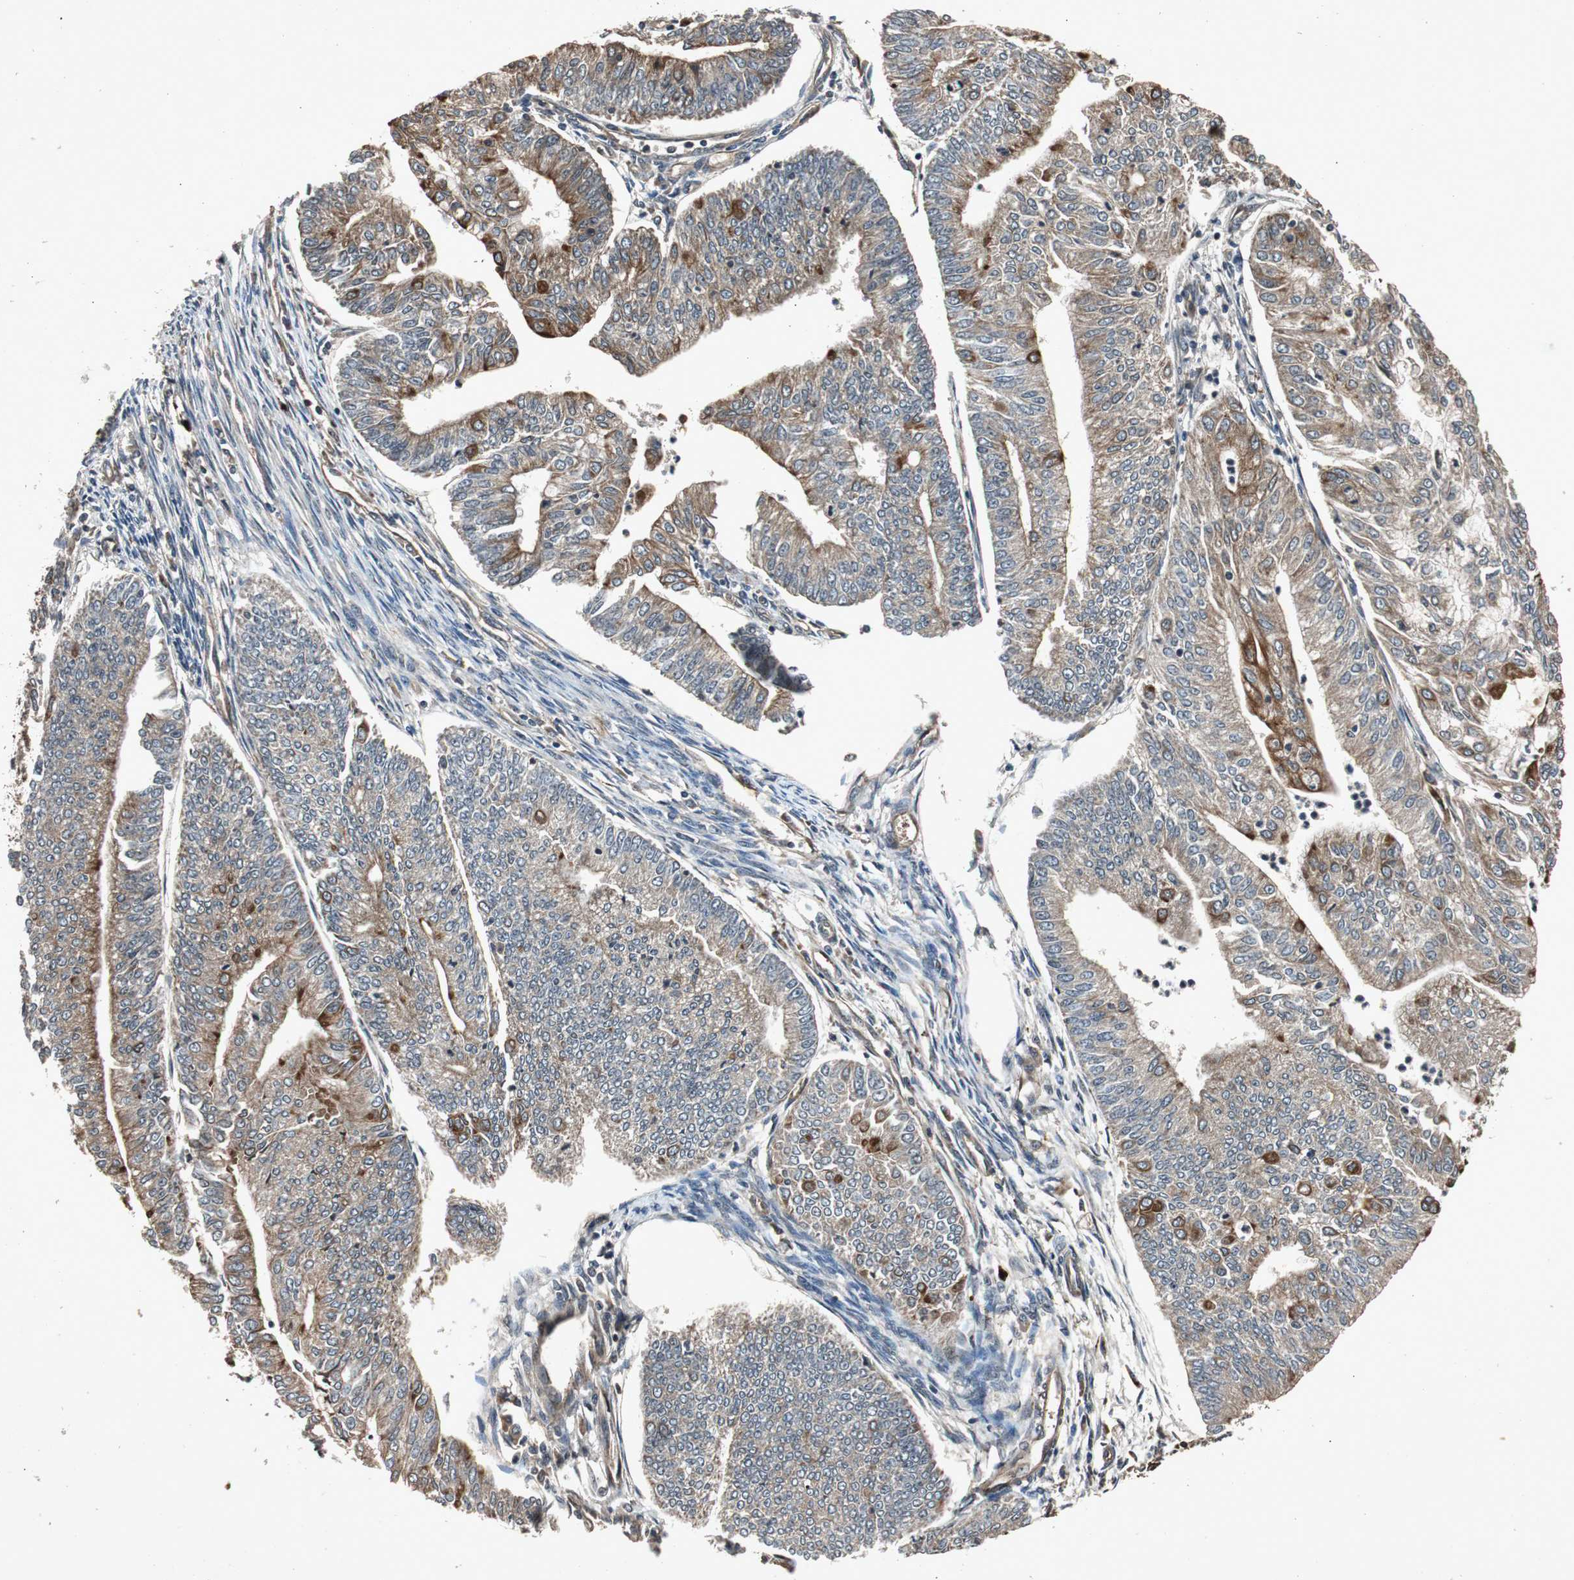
{"staining": {"intensity": "moderate", "quantity": "<25%", "location": "cytoplasmic/membranous"}, "tissue": "endometrial cancer", "cell_type": "Tumor cells", "image_type": "cancer", "snomed": [{"axis": "morphology", "description": "Adenocarcinoma, NOS"}, {"axis": "topography", "description": "Endometrium"}], "caption": "A micrograph of endometrial cancer (adenocarcinoma) stained for a protein shows moderate cytoplasmic/membranous brown staining in tumor cells.", "gene": "SLIT2", "patient": {"sex": "female", "age": 59}}